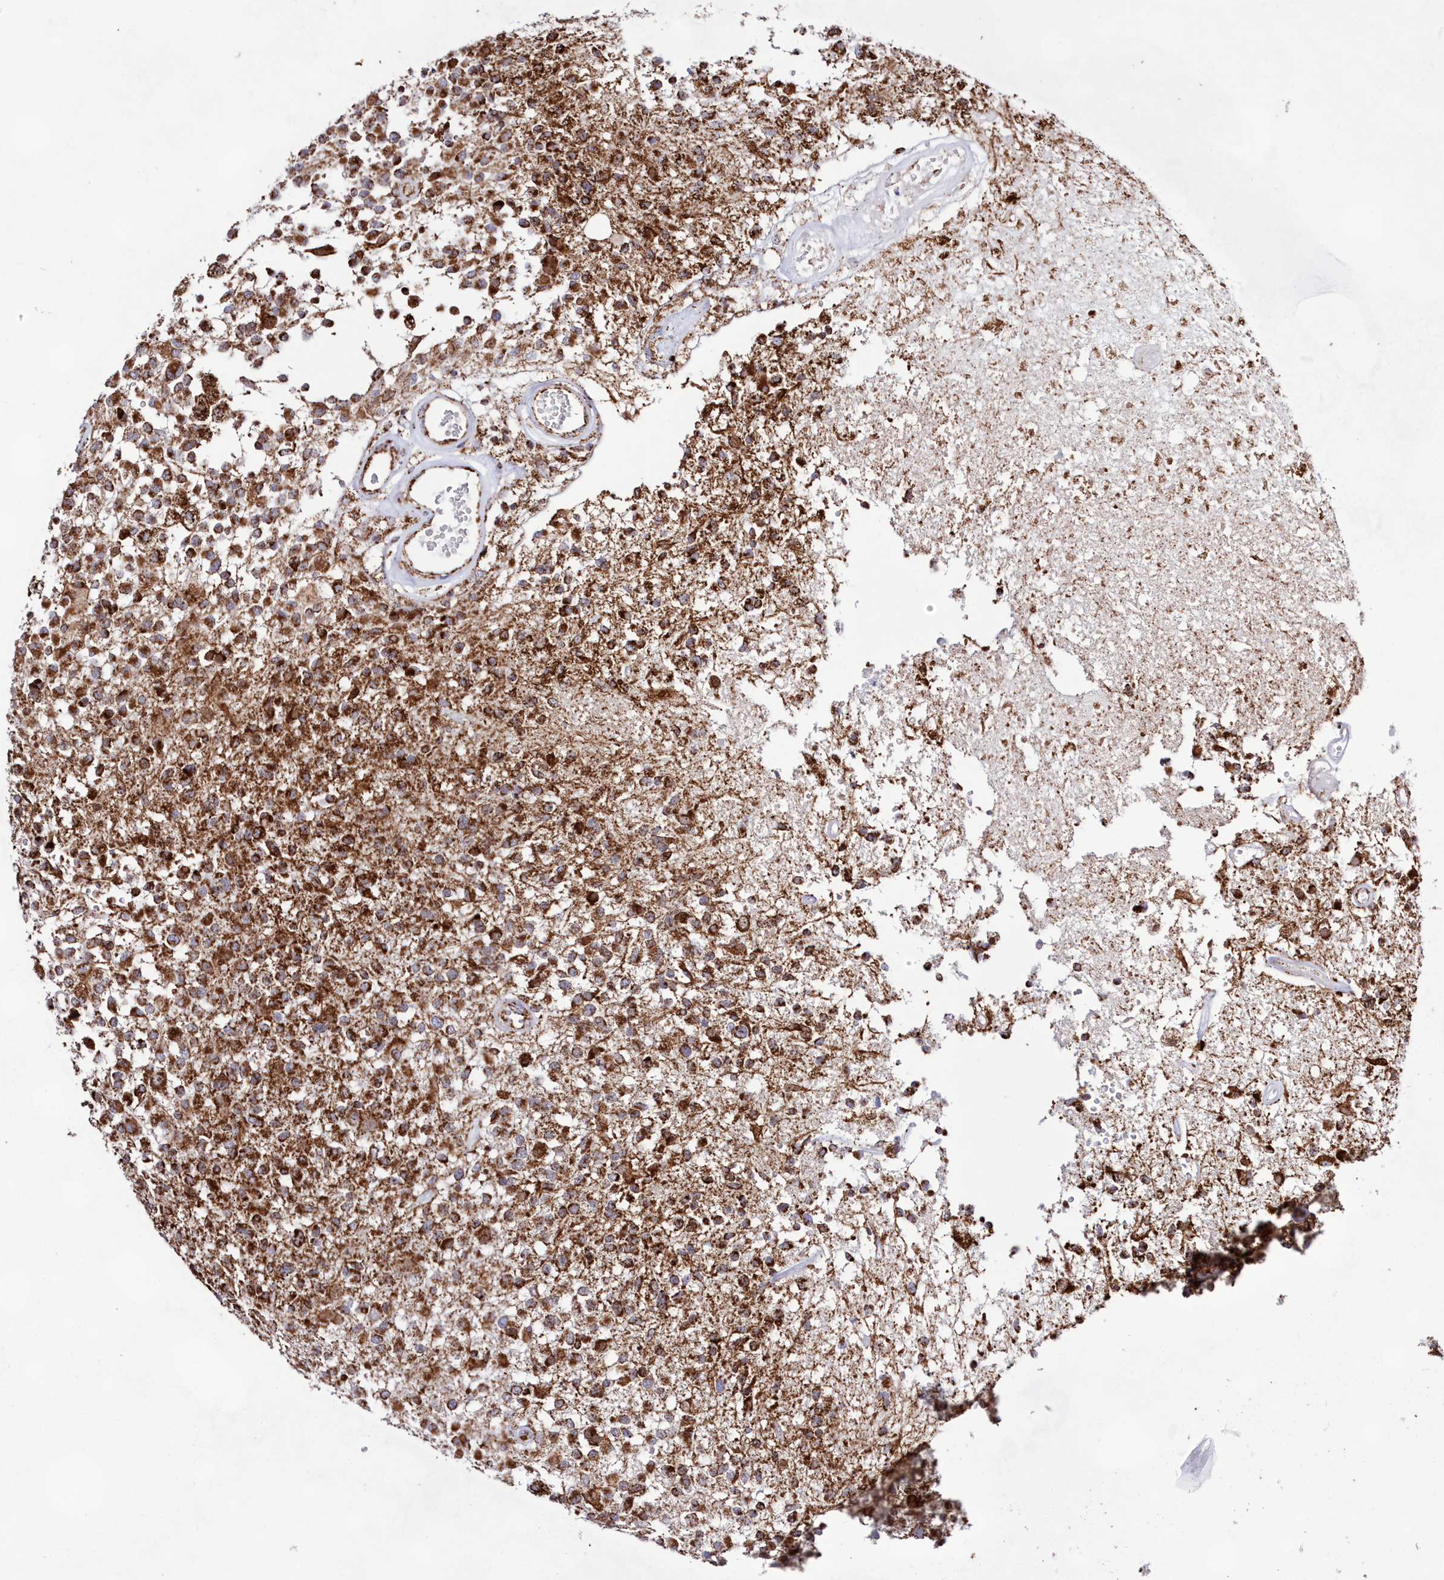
{"staining": {"intensity": "strong", "quantity": ">75%", "location": "cytoplasmic/membranous"}, "tissue": "glioma", "cell_type": "Tumor cells", "image_type": "cancer", "snomed": [{"axis": "morphology", "description": "Glioma, malignant, High grade"}, {"axis": "morphology", "description": "Glioblastoma, NOS"}, {"axis": "topography", "description": "Brain"}], "caption": "Tumor cells exhibit high levels of strong cytoplasmic/membranous expression in approximately >75% of cells in human malignant glioma (high-grade).", "gene": "HADHB", "patient": {"sex": "male", "age": 60}}